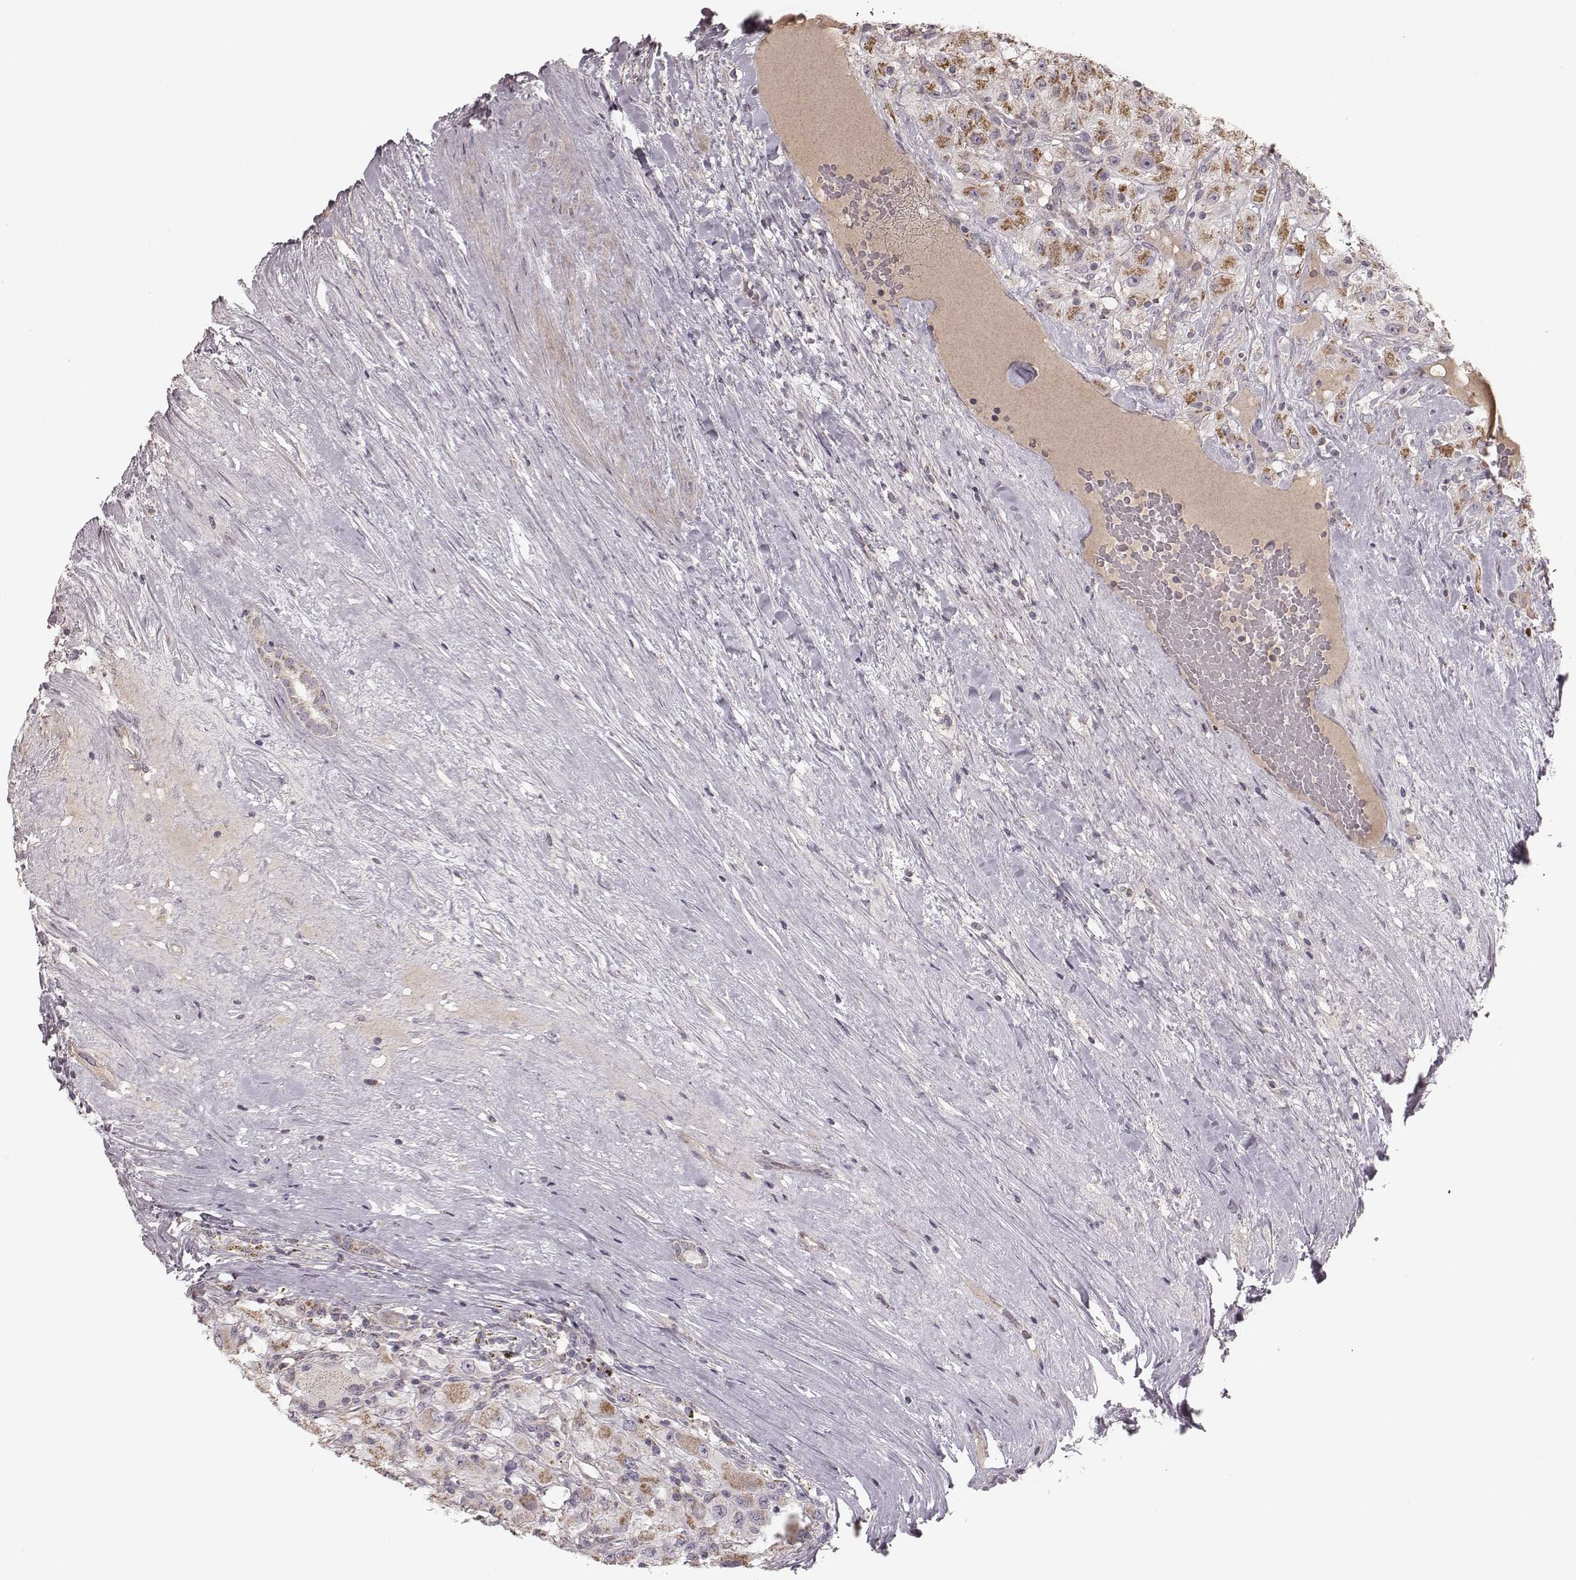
{"staining": {"intensity": "moderate", "quantity": "25%-75%", "location": "cytoplasmic/membranous"}, "tissue": "renal cancer", "cell_type": "Tumor cells", "image_type": "cancer", "snomed": [{"axis": "morphology", "description": "Adenocarcinoma, NOS"}, {"axis": "topography", "description": "Kidney"}], "caption": "Immunohistochemistry (IHC) of adenocarcinoma (renal) exhibits medium levels of moderate cytoplasmic/membranous expression in about 25%-75% of tumor cells.", "gene": "MRPS27", "patient": {"sex": "female", "age": 67}}